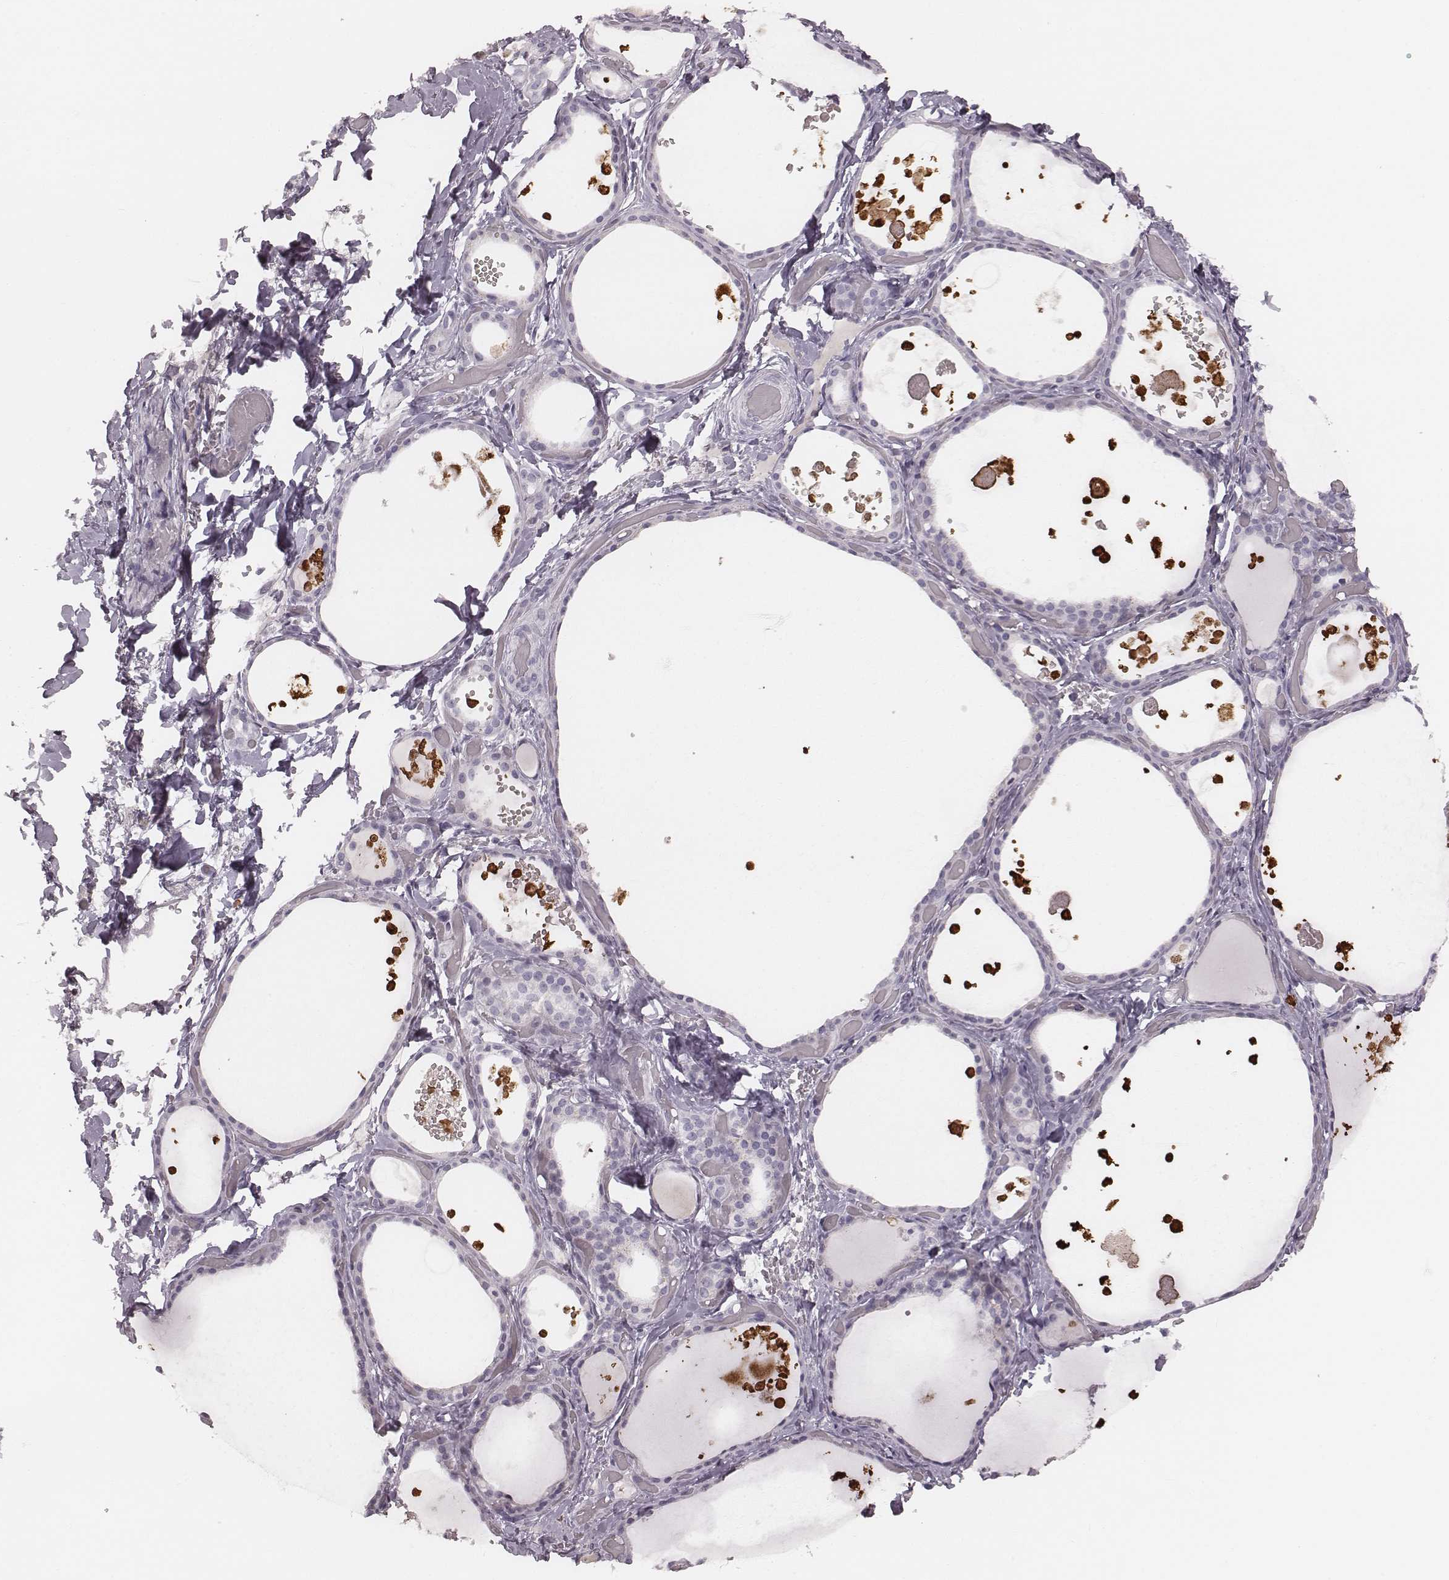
{"staining": {"intensity": "negative", "quantity": "none", "location": "none"}, "tissue": "thyroid gland", "cell_type": "Glandular cells", "image_type": "normal", "snomed": [{"axis": "morphology", "description": "Normal tissue, NOS"}, {"axis": "topography", "description": "Thyroid gland"}], "caption": "Immunohistochemistry (IHC) of benign thyroid gland demonstrates no expression in glandular cells.", "gene": "S100Z", "patient": {"sex": "female", "age": 56}}